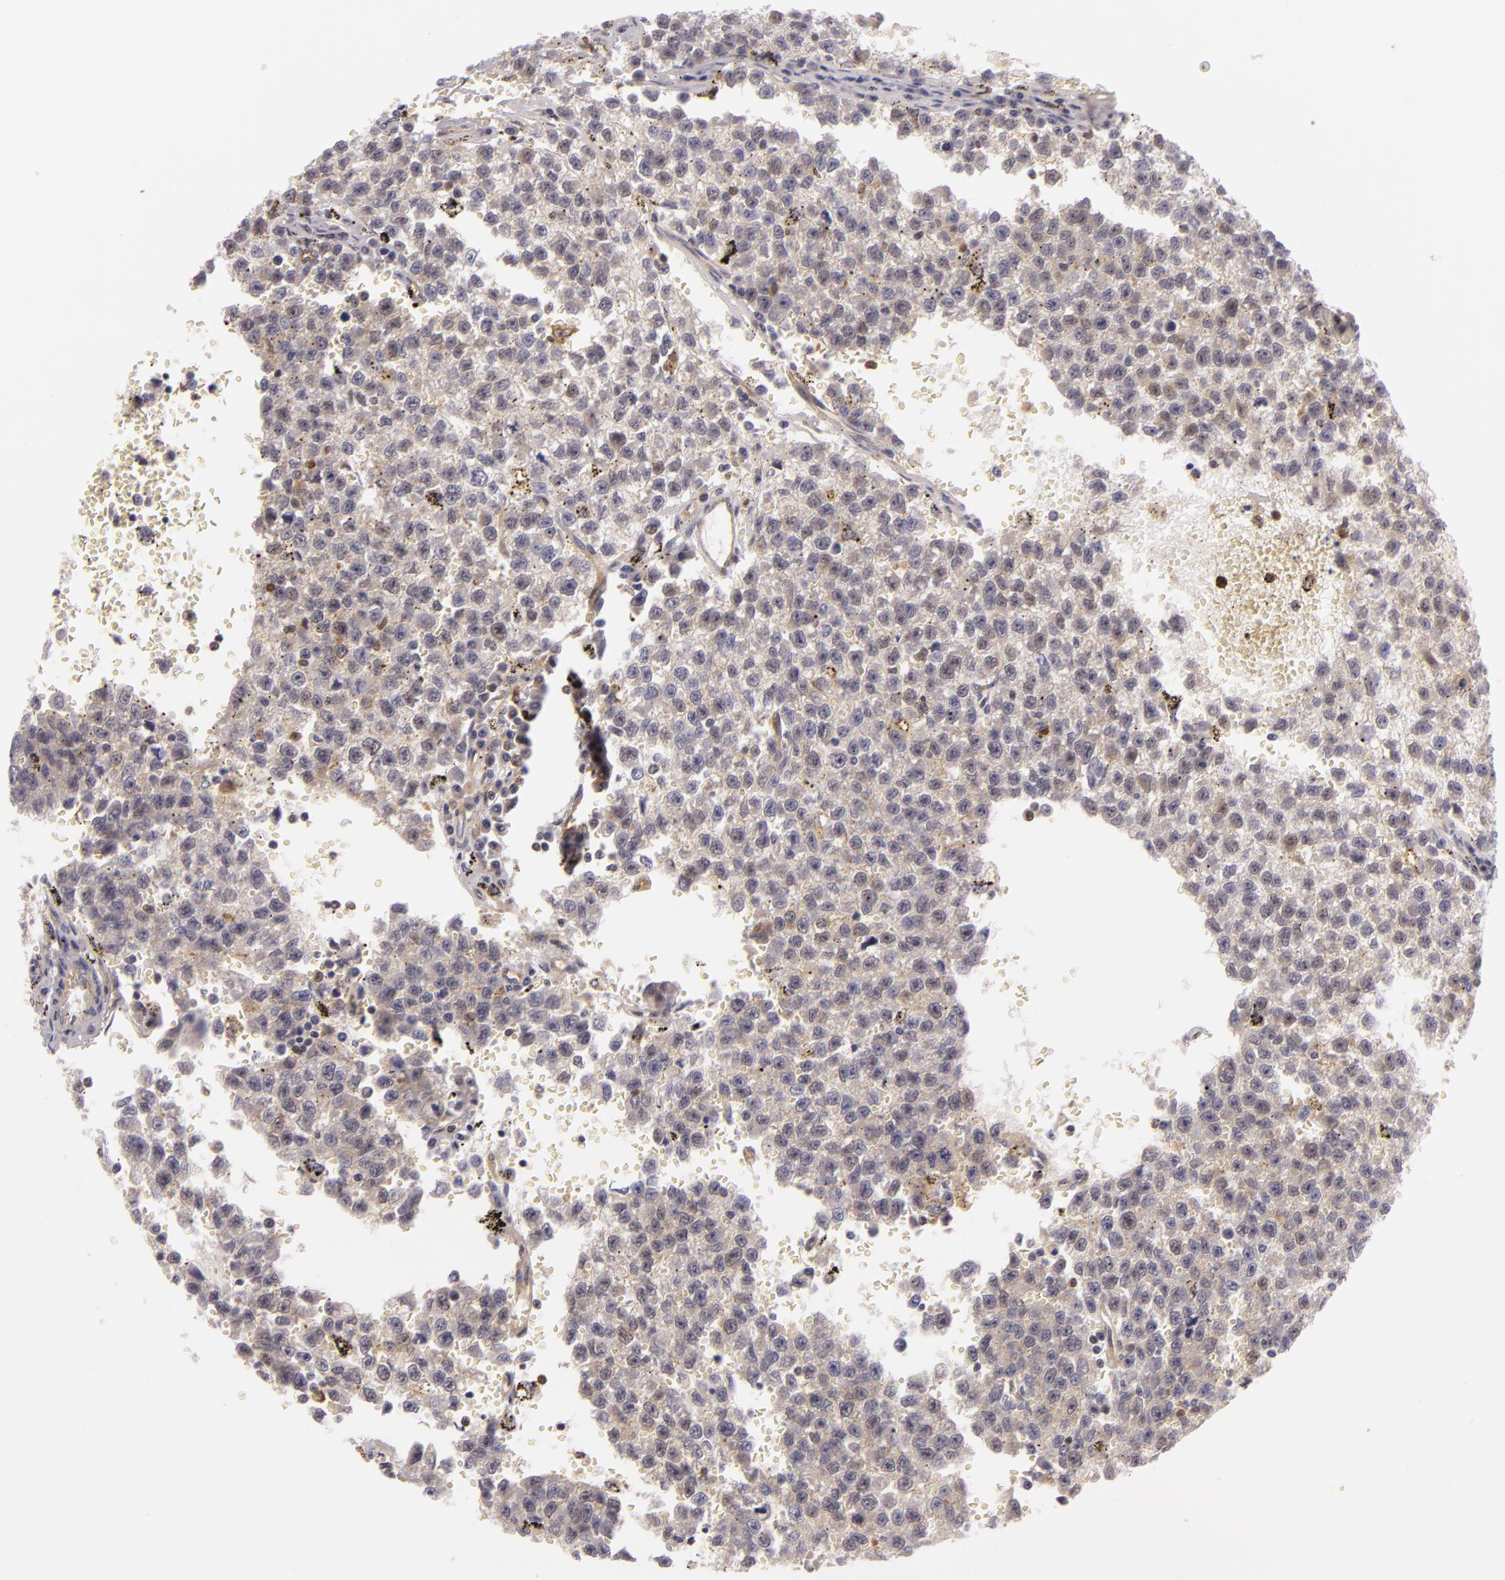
{"staining": {"intensity": "weak", "quantity": ">75%", "location": "cytoplasmic/membranous"}, "tissue": "testis cancer", "cell_type": "Tumor cells", "image_type": "cancer", "snomed": [{"axis": "morphology", "description": "Seminoma, NOS"}, {"axis": "topography", "description": "Testis"}], "caption": "Immunohistochemical staining of human testis cancer (seminoma) shows low levels of weak cytoplasmic/membranous protein expression in approximately >75% of tumor cells.", "gene": "TOM1", "patient": {"sex": "male", "age": 35}}